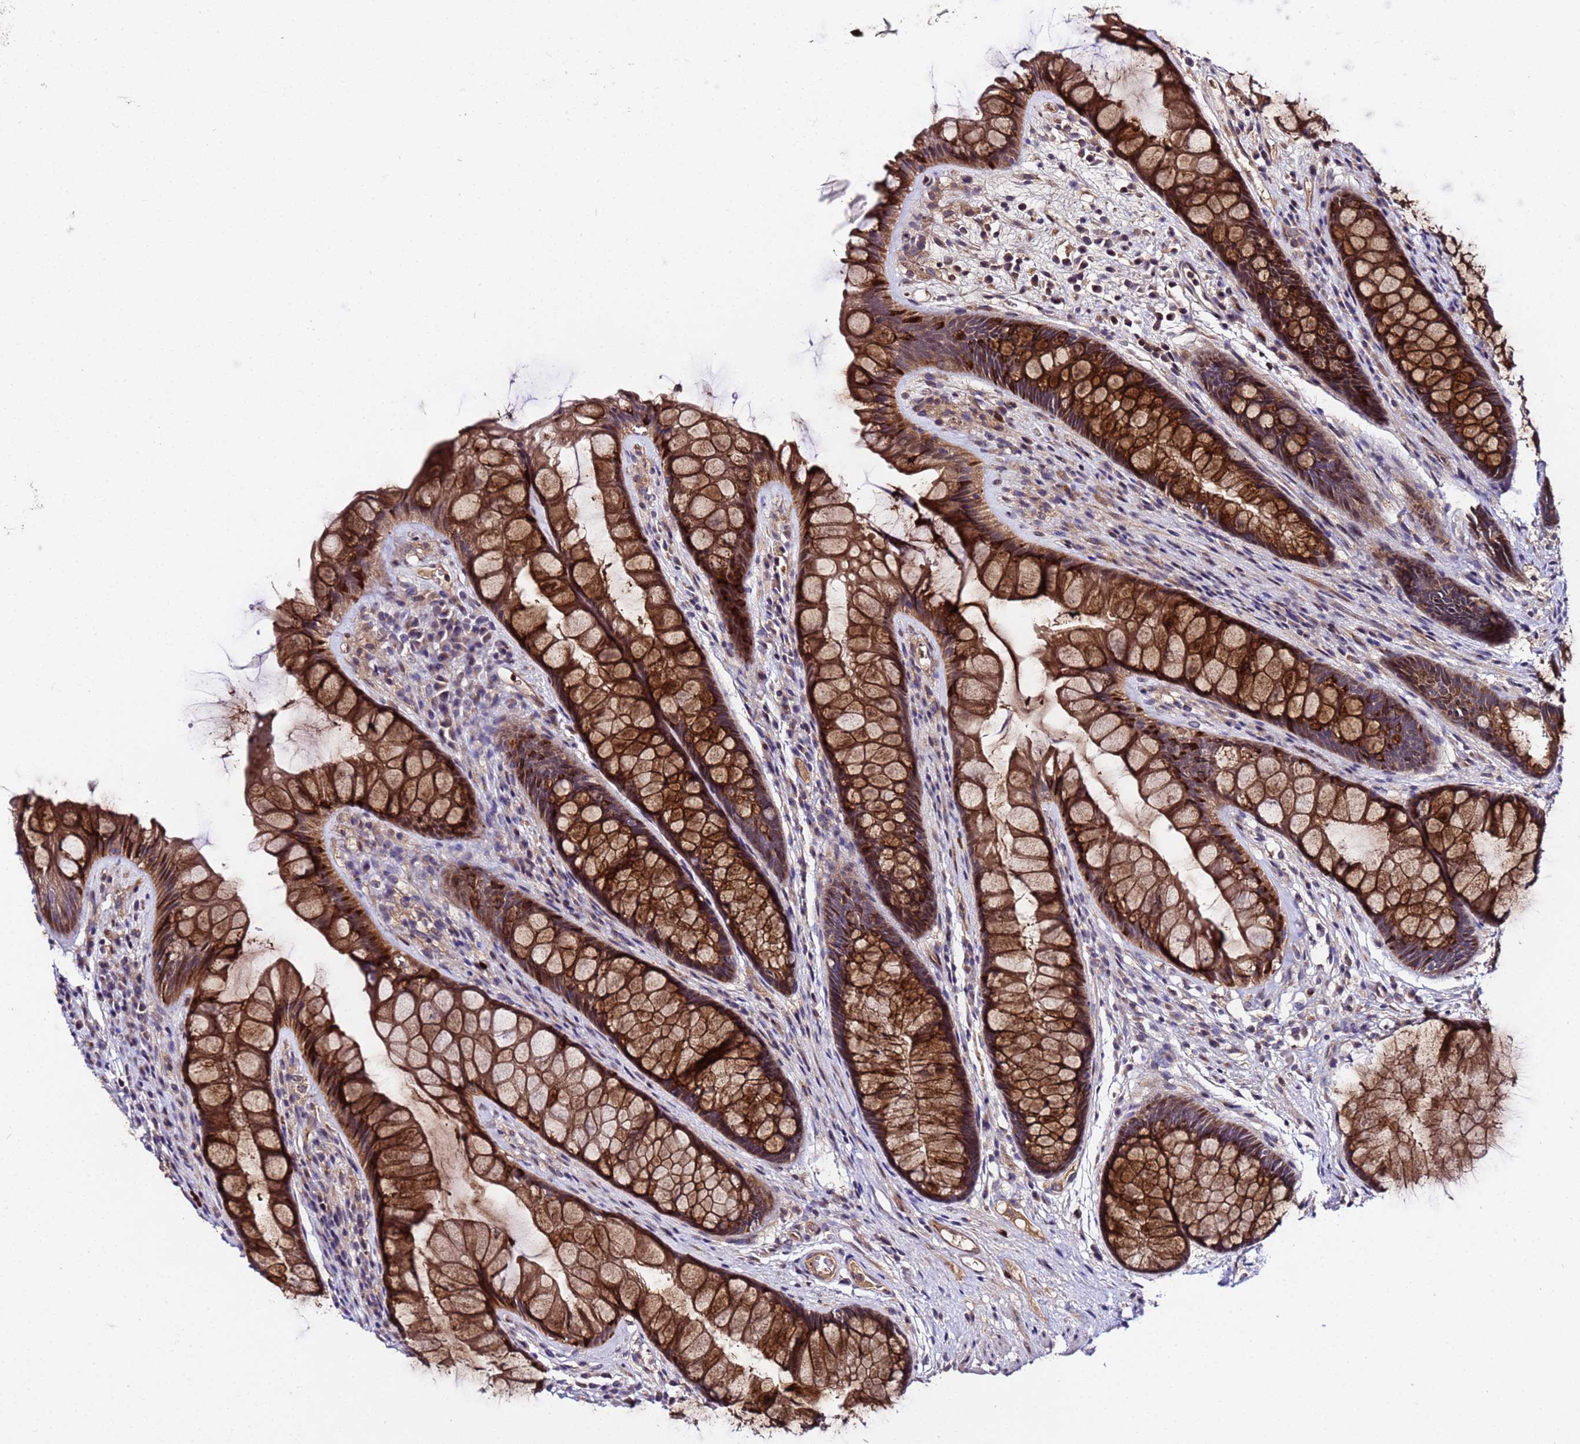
{"staining": {"intensity": "strong", "quantity": ">75%", "location": "cytoplasmic/membranous"}, "tissue": "rectum", "cell_type": "Glandular cells", "image_type": "normal", "snomed": [{"axis": "morphology", "description": "Normal tissue, NOS"}, {"axis": "topography", "description": "Rectum"}], "caption": "Immunohistochemistry (IHC) of benign human rectum demonstrates high levels of strong cytoplasmic/membranous expression in approximately >75% of glandular cells.", "gene": "PLXDC2", "patient": {"sex": "male", "age": 74}}